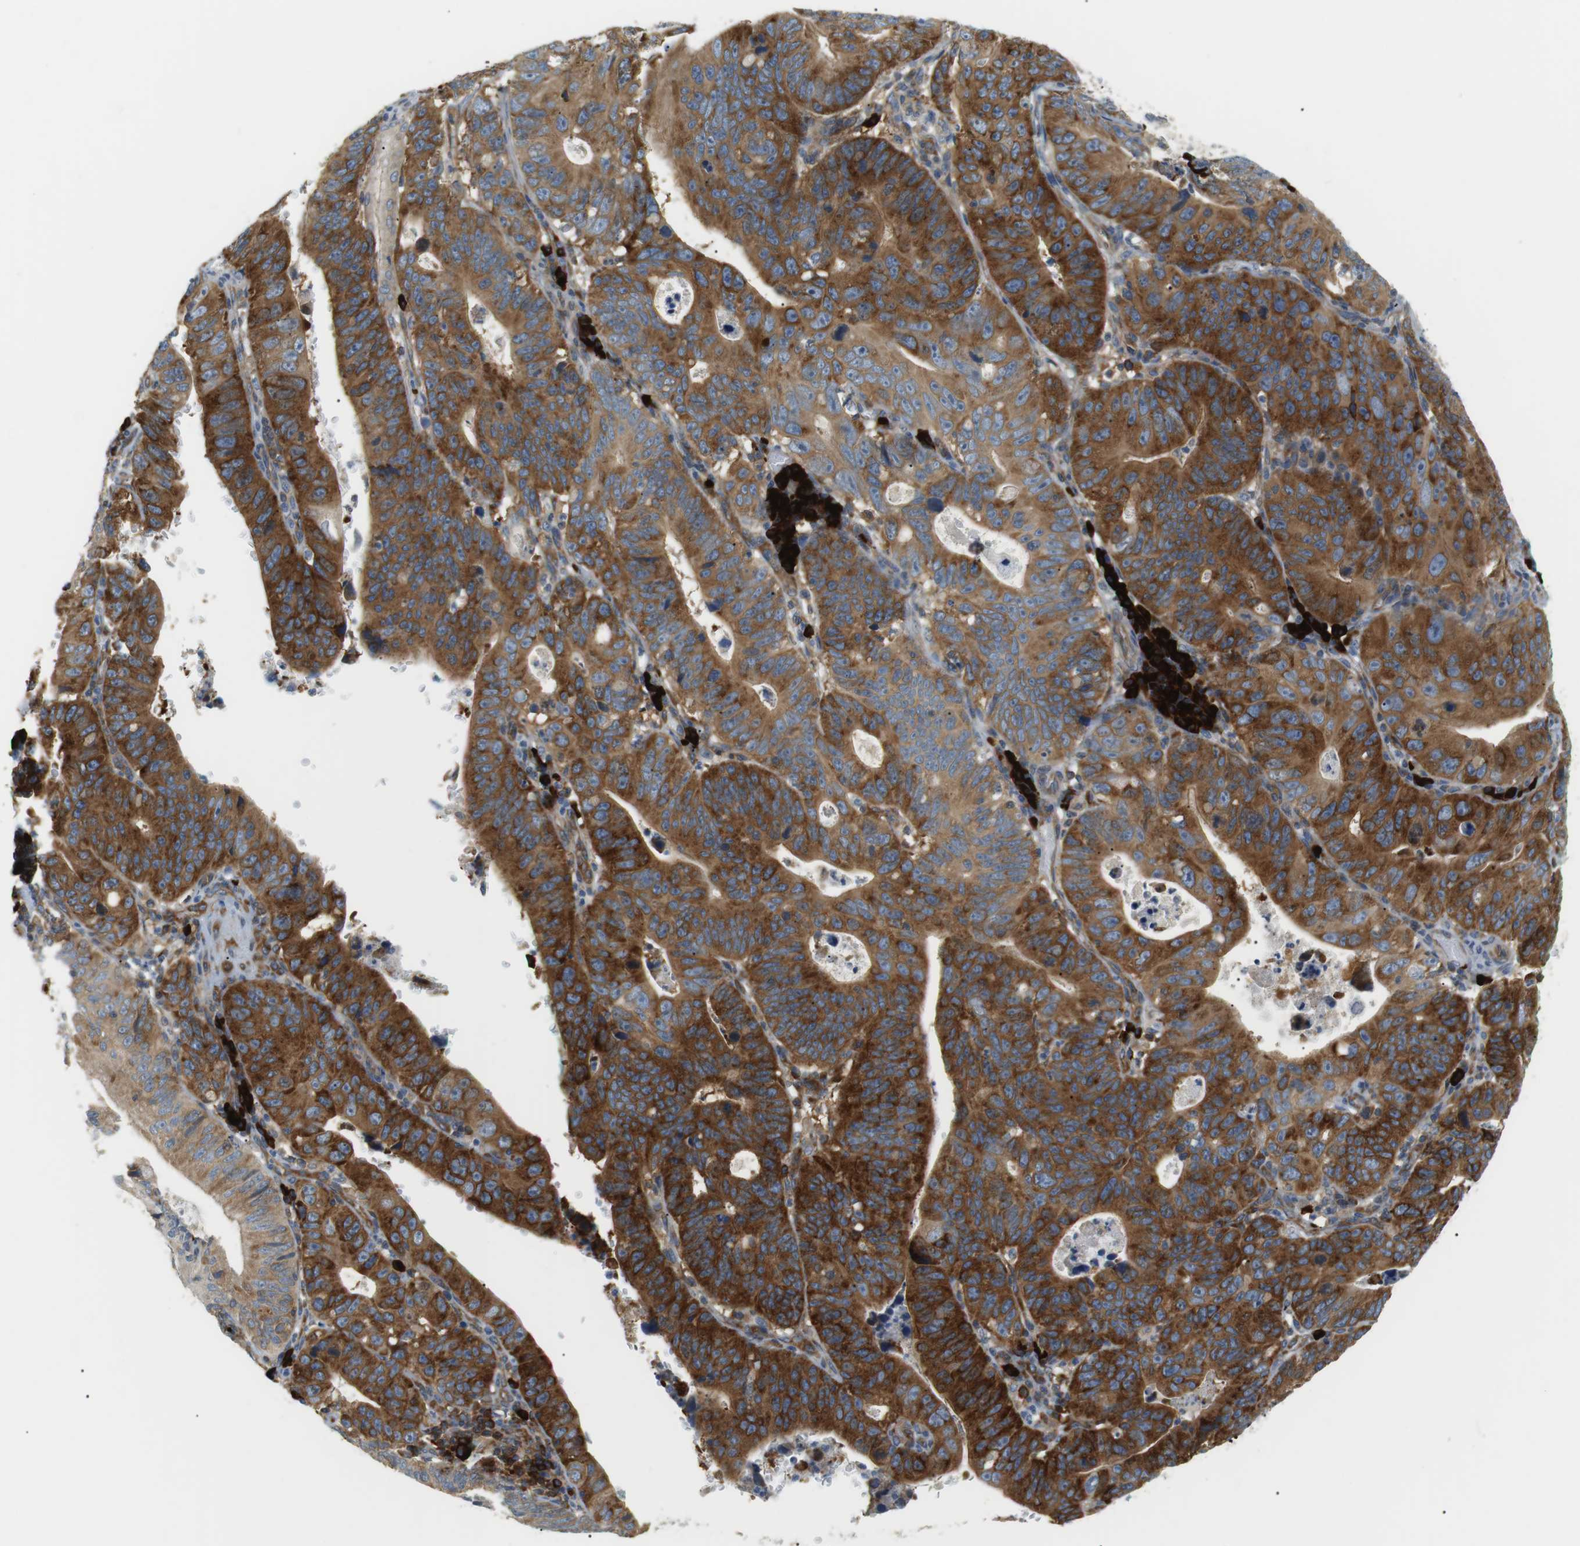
{"staining": {"intensity": "strong", "quantity": ">75%", "location": "cytoplasmic/membranous"}, "tissue": "stomach cancer", "cell_type": "Tumor cells", "image_type": "cancer", "snomed": [{"axis": "morphology", "description": "Adenocarcinoma, NOS"}, {"axis": "topography", "description": "Stomach"}], "caption": "A photomicrograph of human stomach cancer stained for a protein displays strong cytoplasmic/membranous brown staining in tumor cells.", "gene": "TMEM200A", "patient": {"sex": "male", "age": 59}}